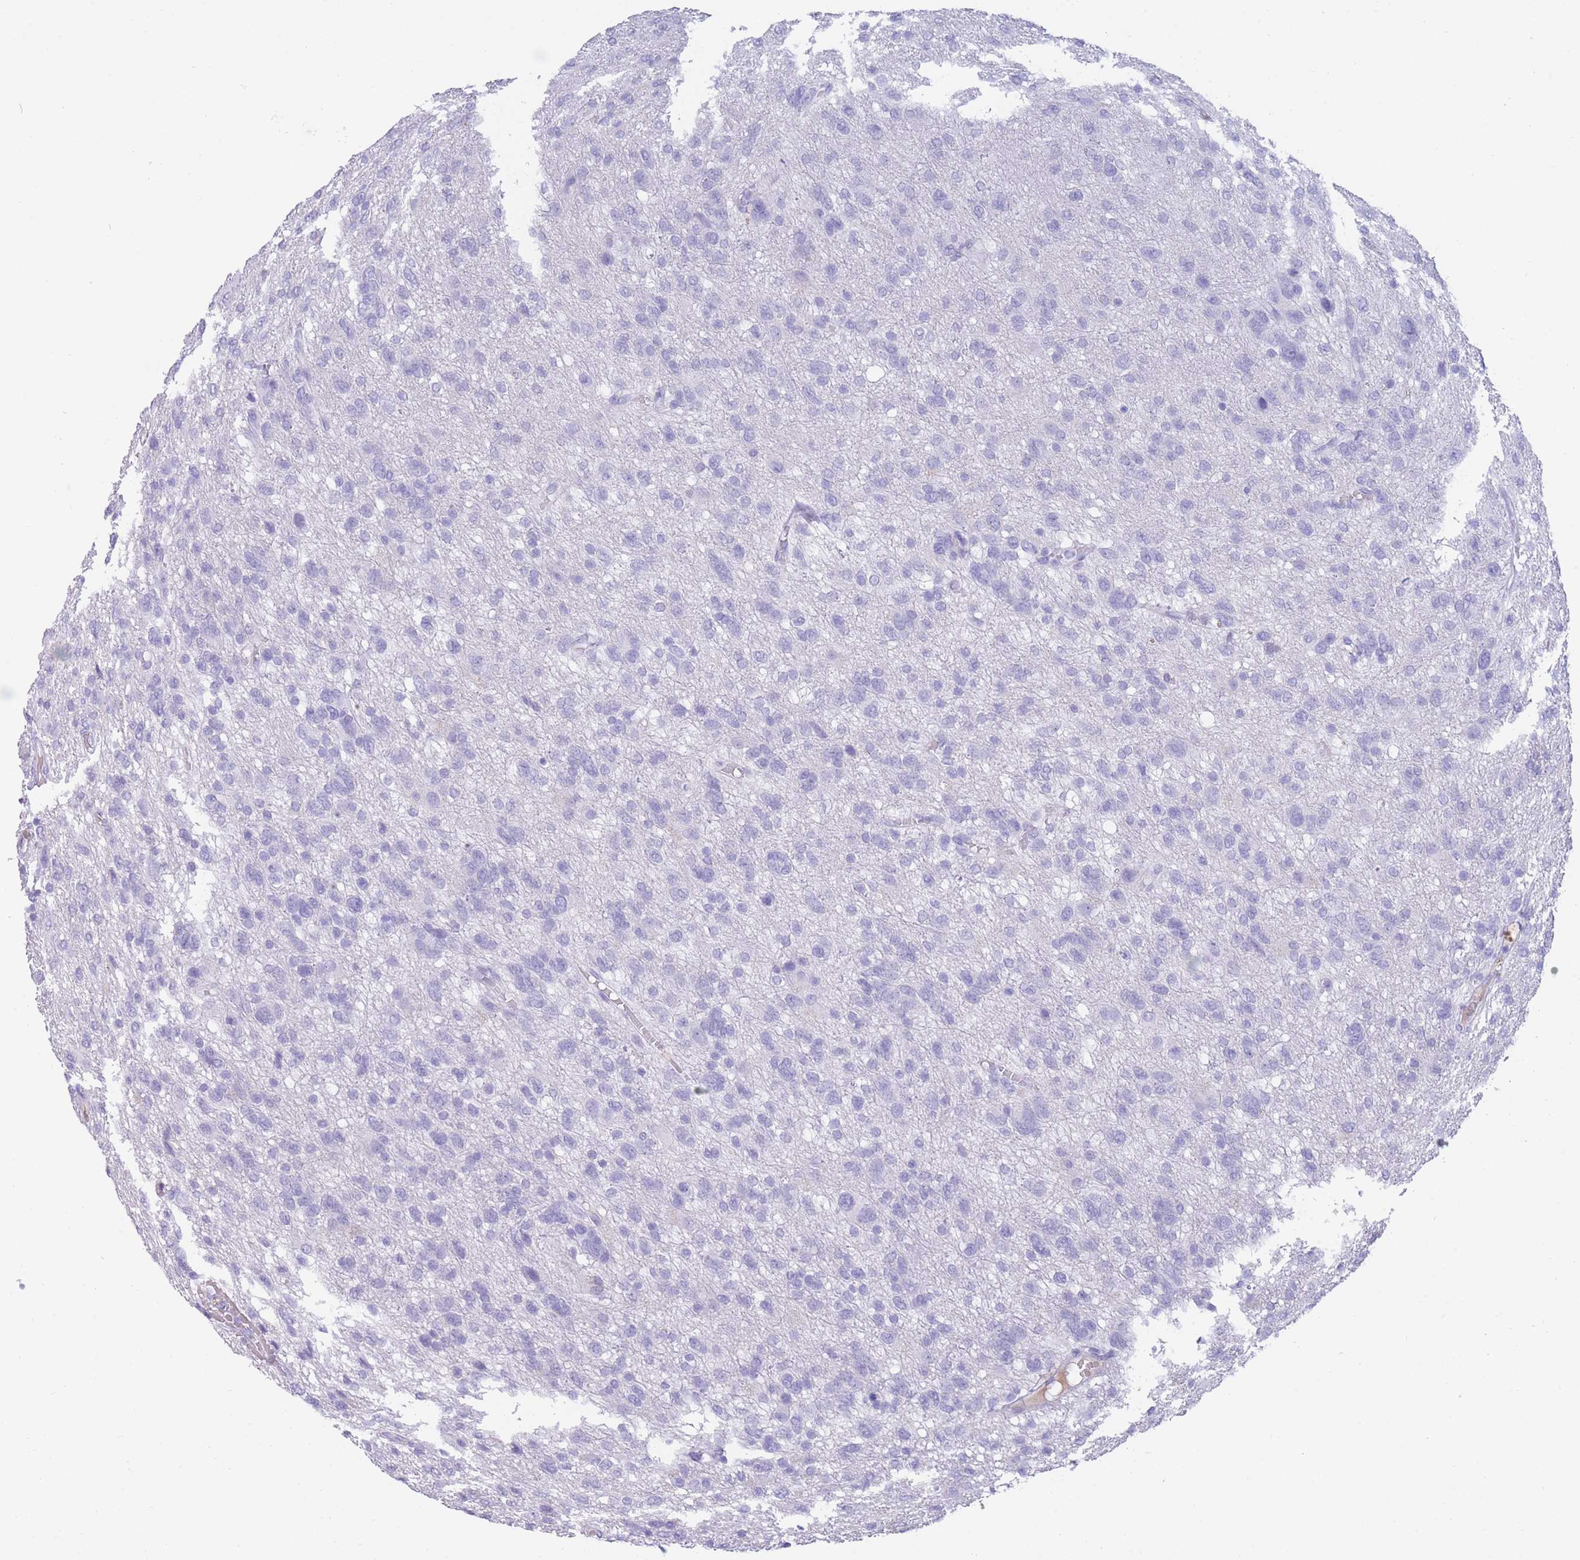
{"staining": {"intensity": "negative", "quantity": "none", "location": "none"}, "tissue": "glioma", "cell_type": "Tumor cells", "image_type": "cancer", "snomed": [{"axis": "morphology", "description": "Glioma, malignant, High grade"}, {"axis": "topography", "description": "Brain"}], "caption": "There is no significant expression in tumor cells of malignant glioma (high-grade).", "gene": "TNFSF11", "patient": {"sex": "female", "age": 59}}